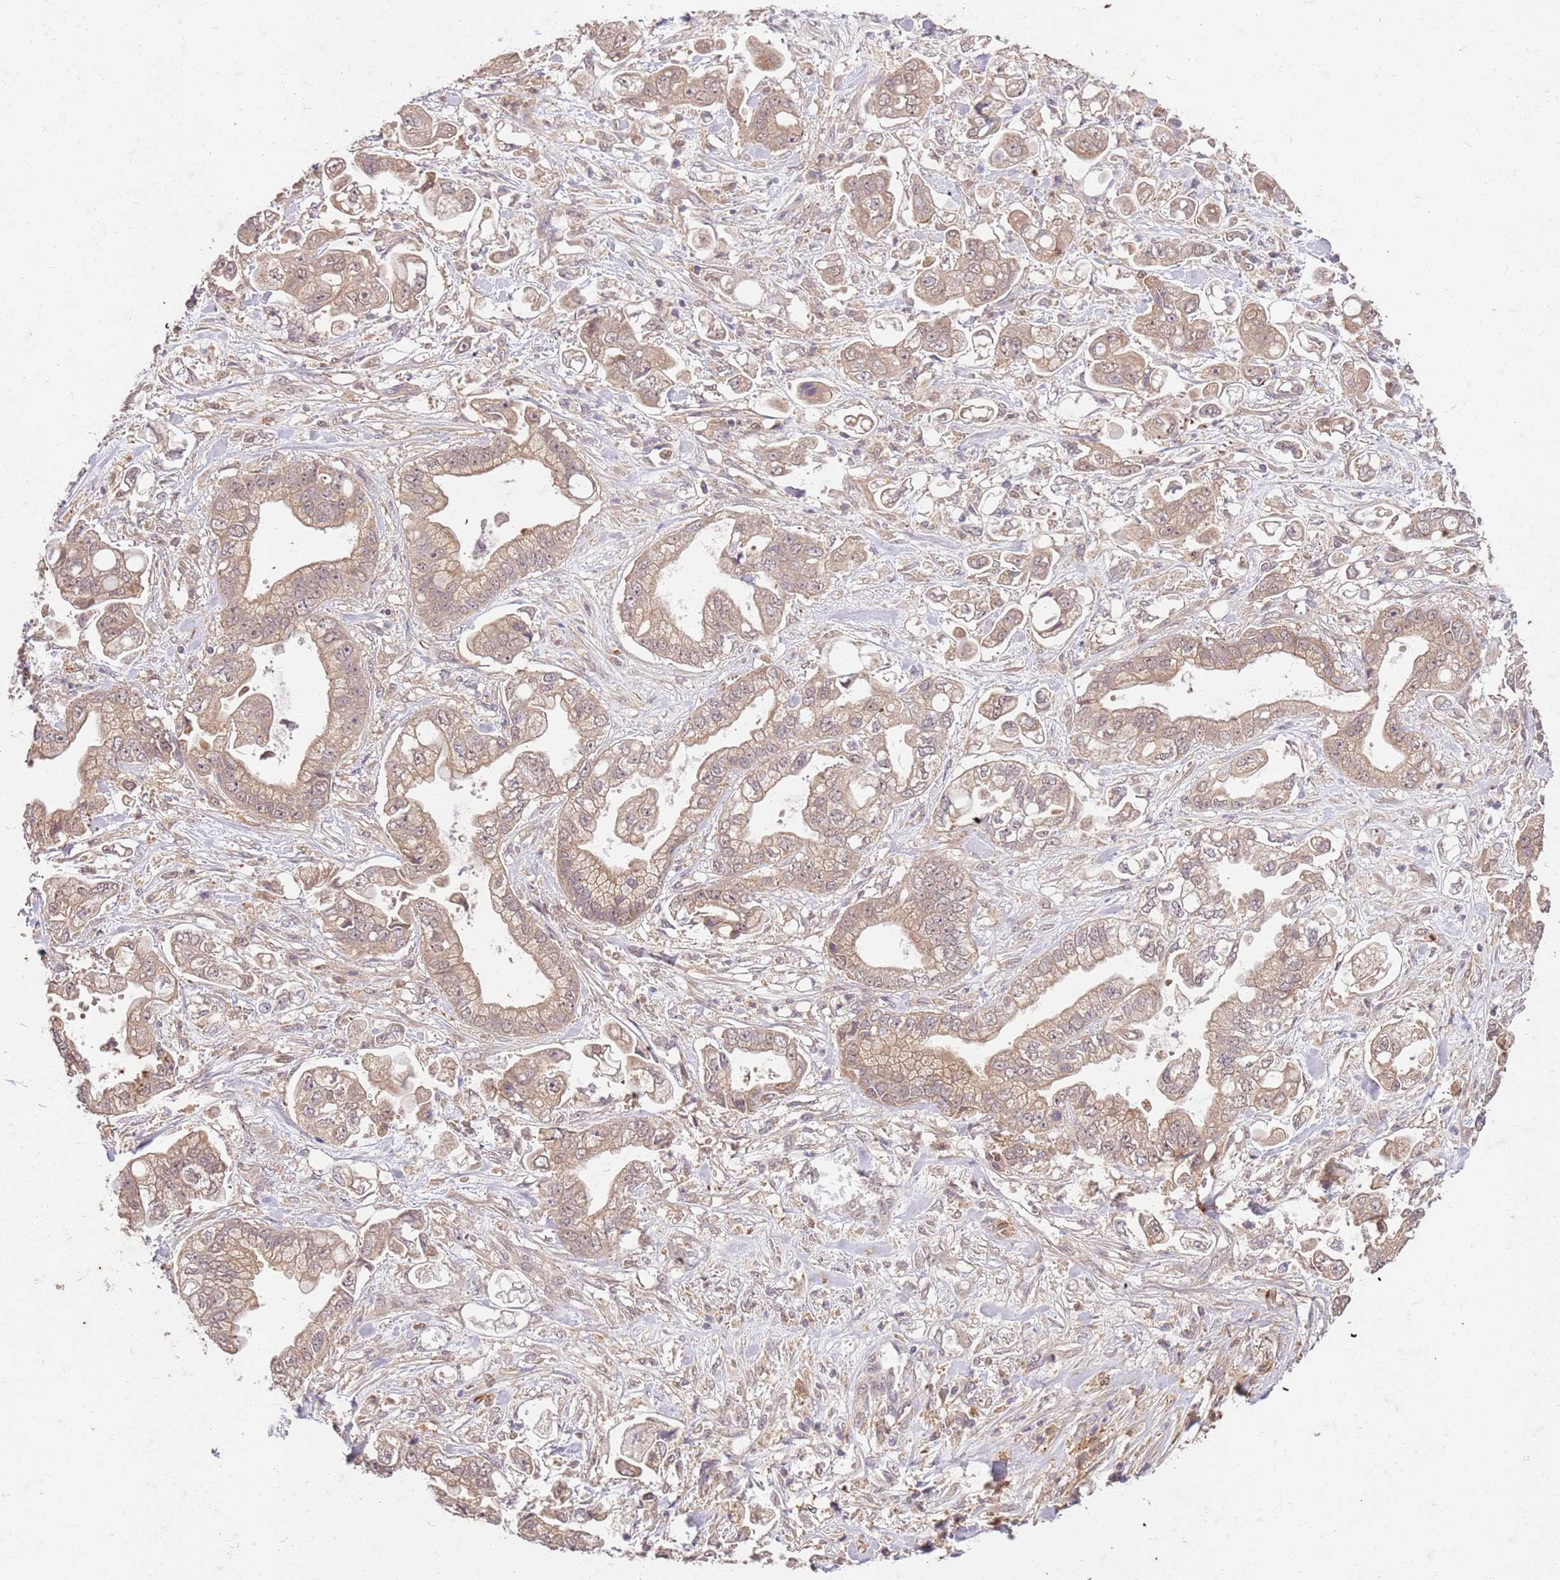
{"staining": {"intensity": "weak", "quantity": ">75%", "location": "cytoplasmic/membranous"}, "tissue": "stomach cancer", "cell_type": "Tumor cells", "image_type": "cancer", "snomed": [{"axis": "morphology", "description": "Adenocarcinoma, NOS"}, {"axis": "topography", "description": "Stomach"}], "caption": "Immunohistochemical staining of human adenocarcinoma (stomach) shows weak cytoplasmic/membranous protein expression in approximately >75% of tumor cells.", "gene": "UBE3A", "patient": {"sex": "male", "age": 62}}